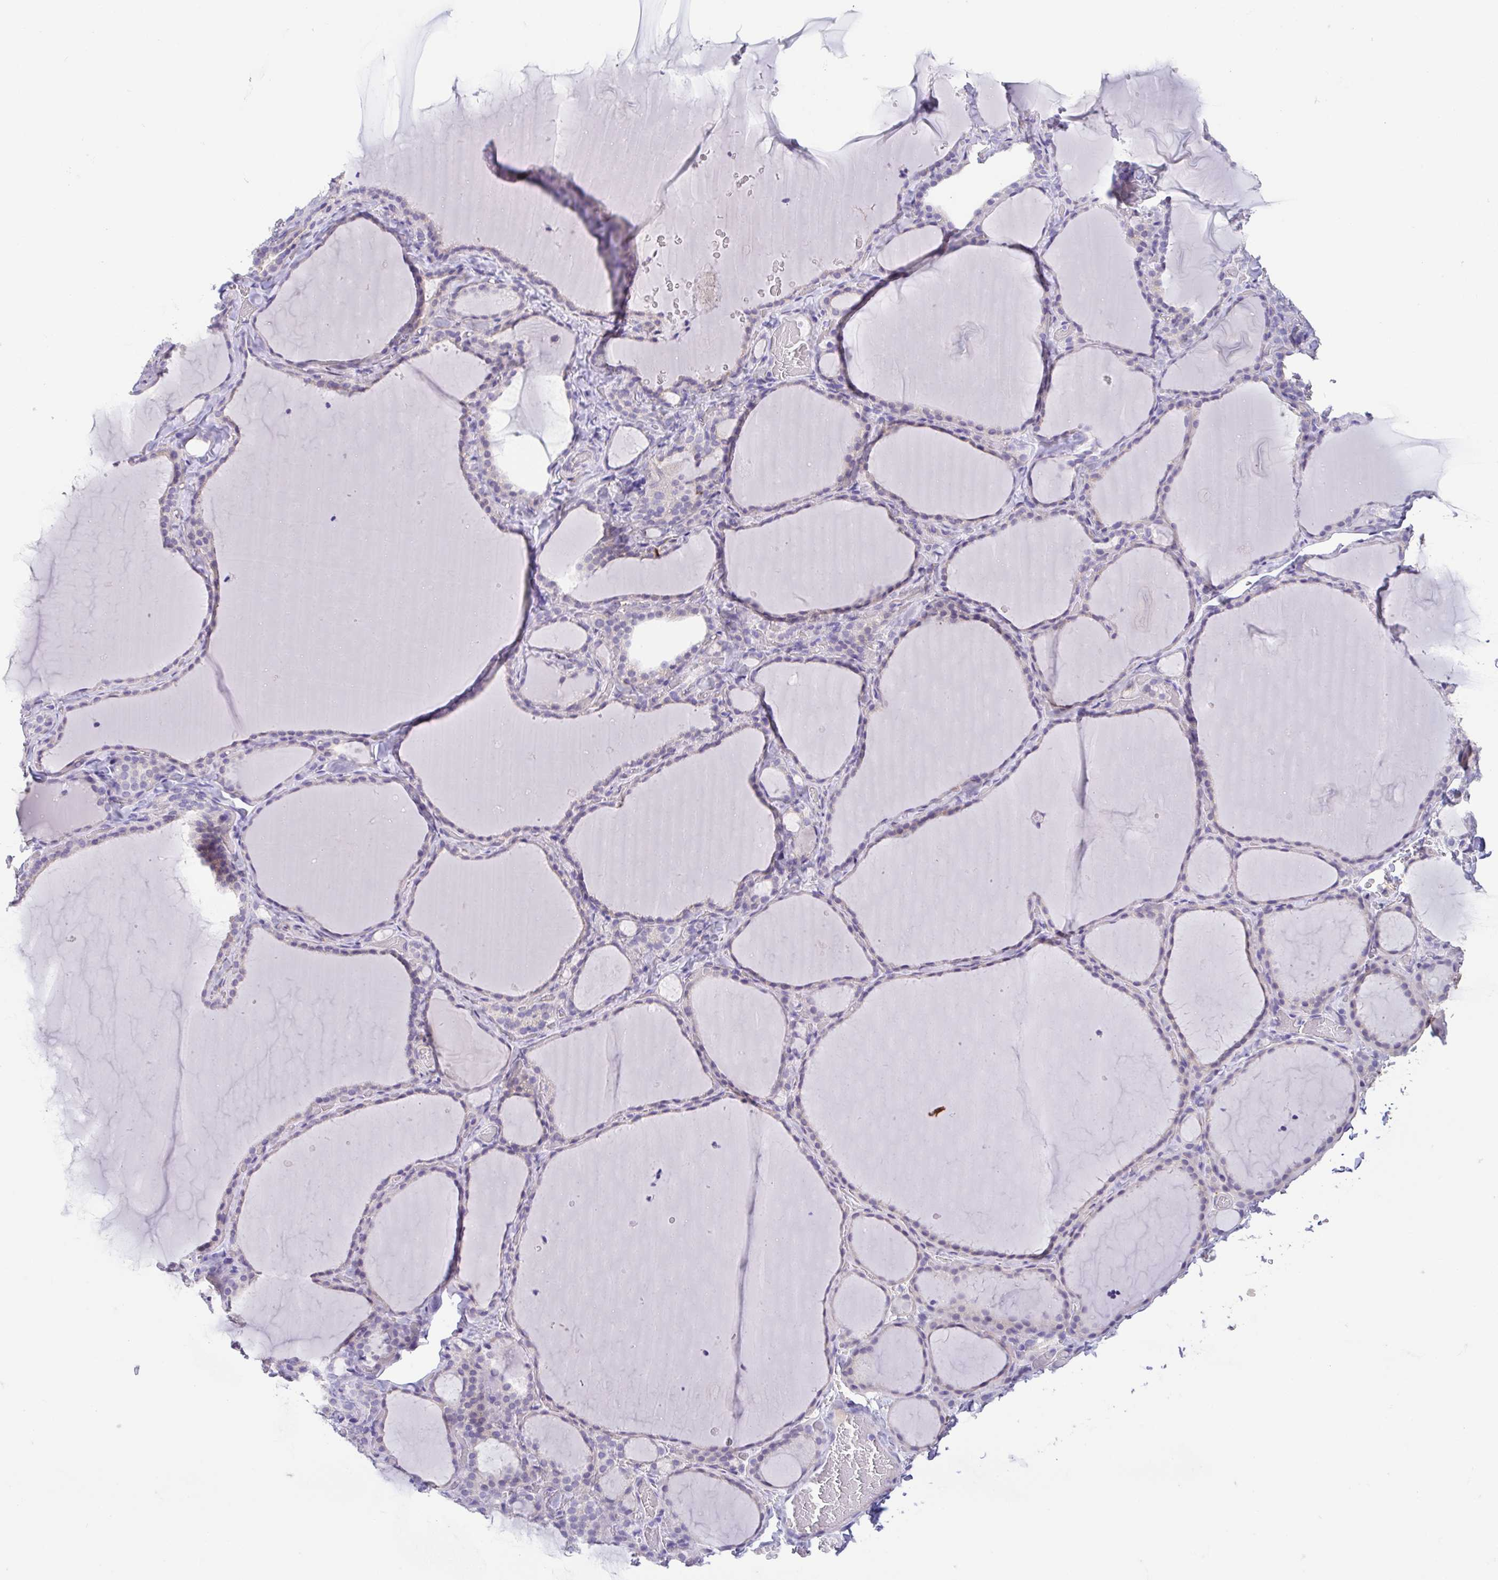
{"staining": {"intensity": "negative", "quantity": "none", "location": "none"}, "tissue": "thyroid gland", "cell_type": "Glandular cells", "image_type": "normal", "snomed": [{"axis": "morphology", "description": "Normal tissue, NOS"}, {"axis": "topography", "description": "Thyroid gland"}], "caption": "This is an immunohistochemistry (IHC) image of normal human thyroid gland. There is no staining in glandular cells.", "gene": "FABP3", "patient": {"sex": "female", "age": 22}}